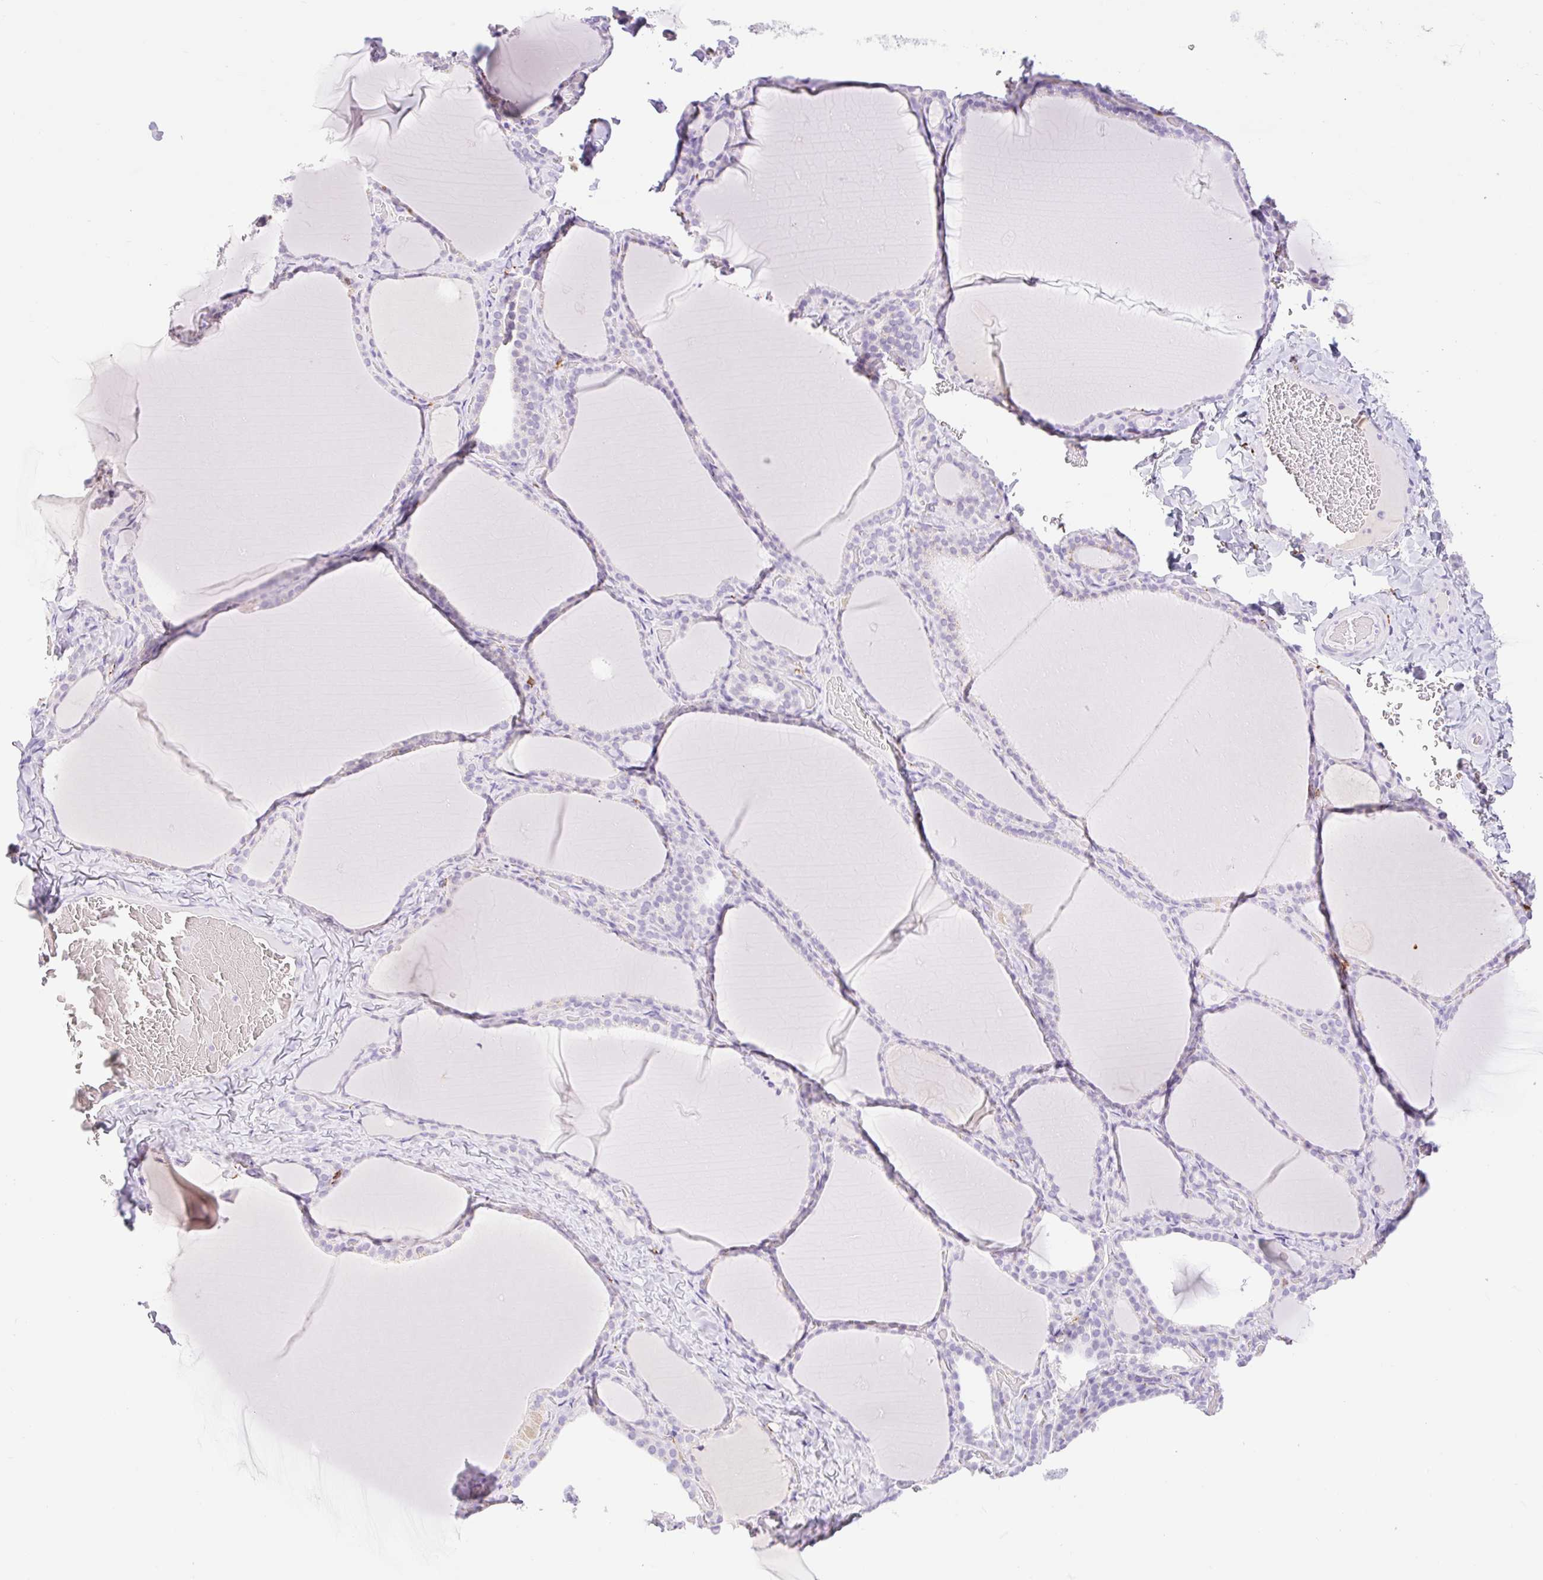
{"staining": {"intensity": "negative", "quantity": "none", "location": "none"}, "tissue": "thyroid gland", "cell_type": "Glandular cells", "image_type": "normal", "snomed": [{"axis": "morphology", "description": "Normal tissue, NOS"}, {"axis": "topography", "description": "Thyroid gland"}], "caption": "Image shows no significant protein staining in glandular cells of benign thyroid gland.", "gene": "SIGLEC1", "patient": {"sex": "female", "age": 22}}